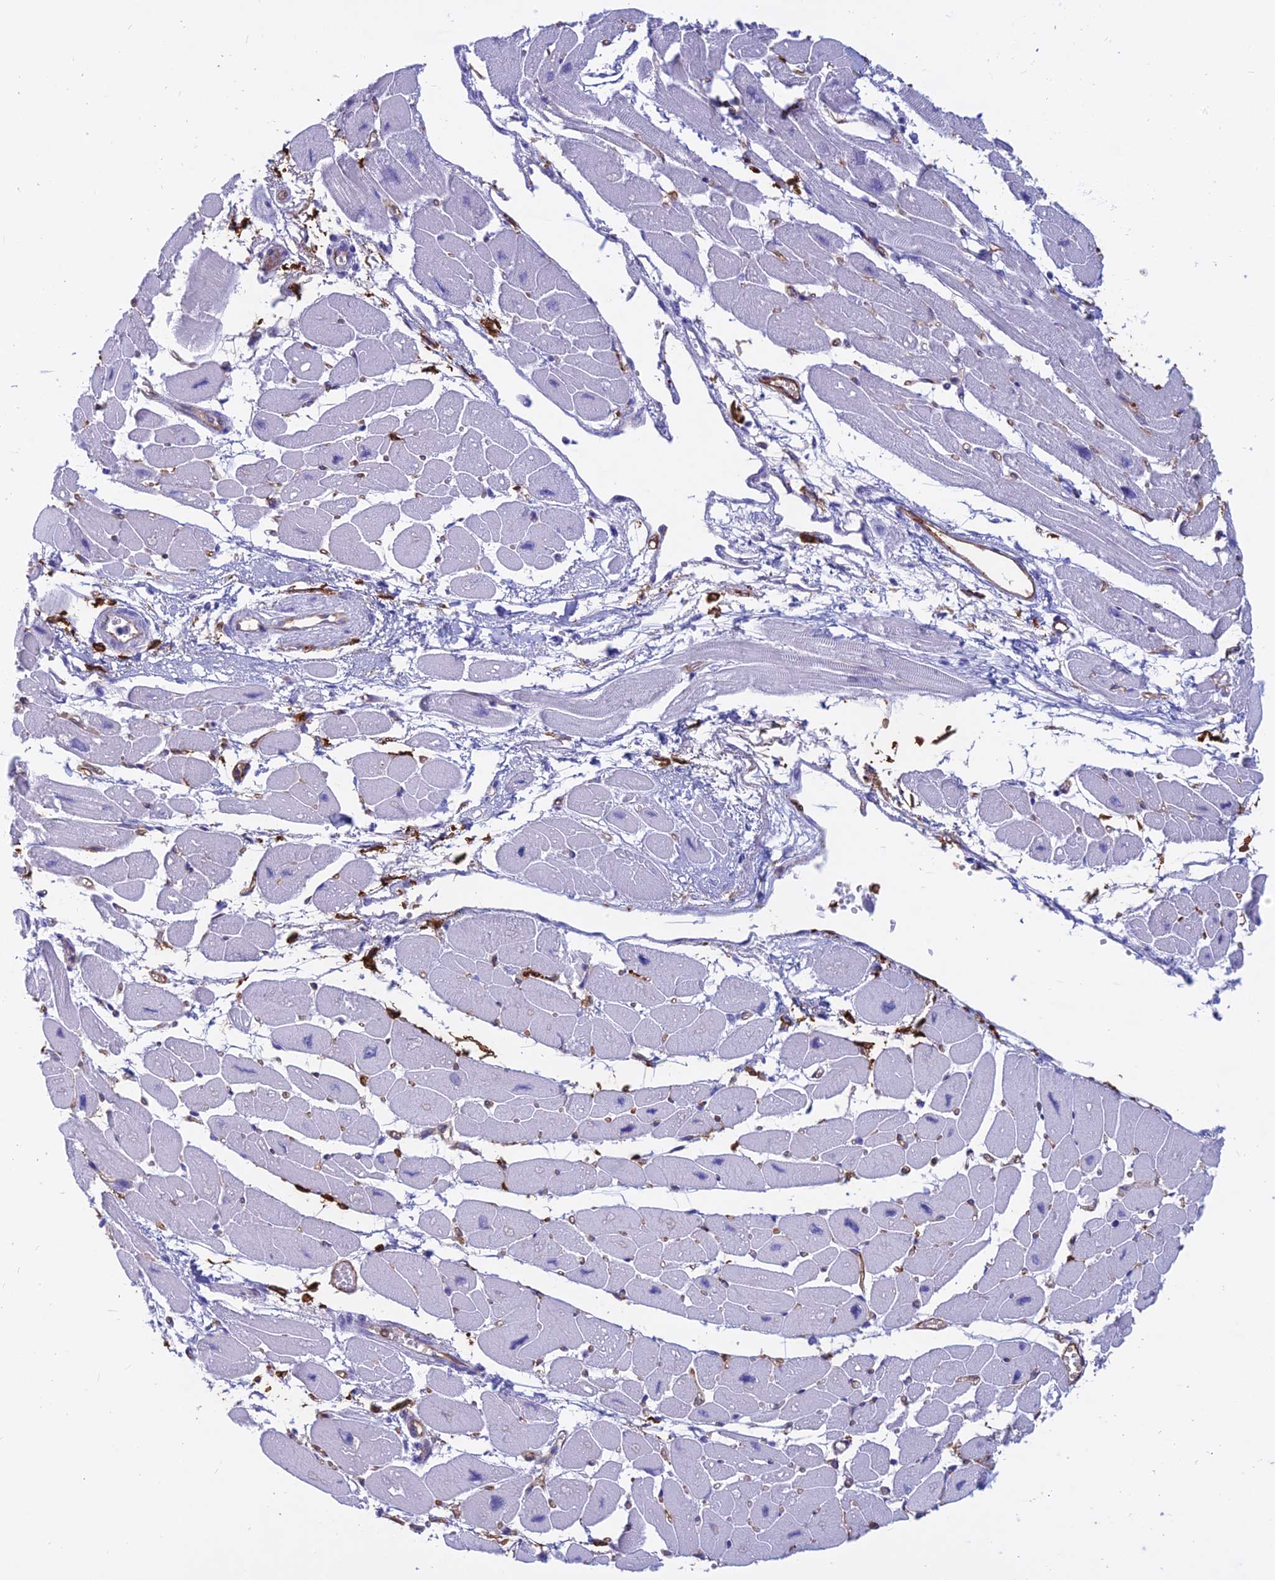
{"staining": {"intensity": "negative", "quantity": "none", "location": "none"}, "tissue": "heart muscle", "cell_type": "Cardiomyocytes", "image_type": "normal", "snomed": [{"axis": "morphology", "description": "Normal tissue, NOS"}, {"axis": "topography", "description": "Heart"}], "caption": "Immunohistochemistry of benign human heart muscle shows no positivity in cardiomyocytes.", "gene": "HLA", "patient": {"sex": "female", "age": 54}}